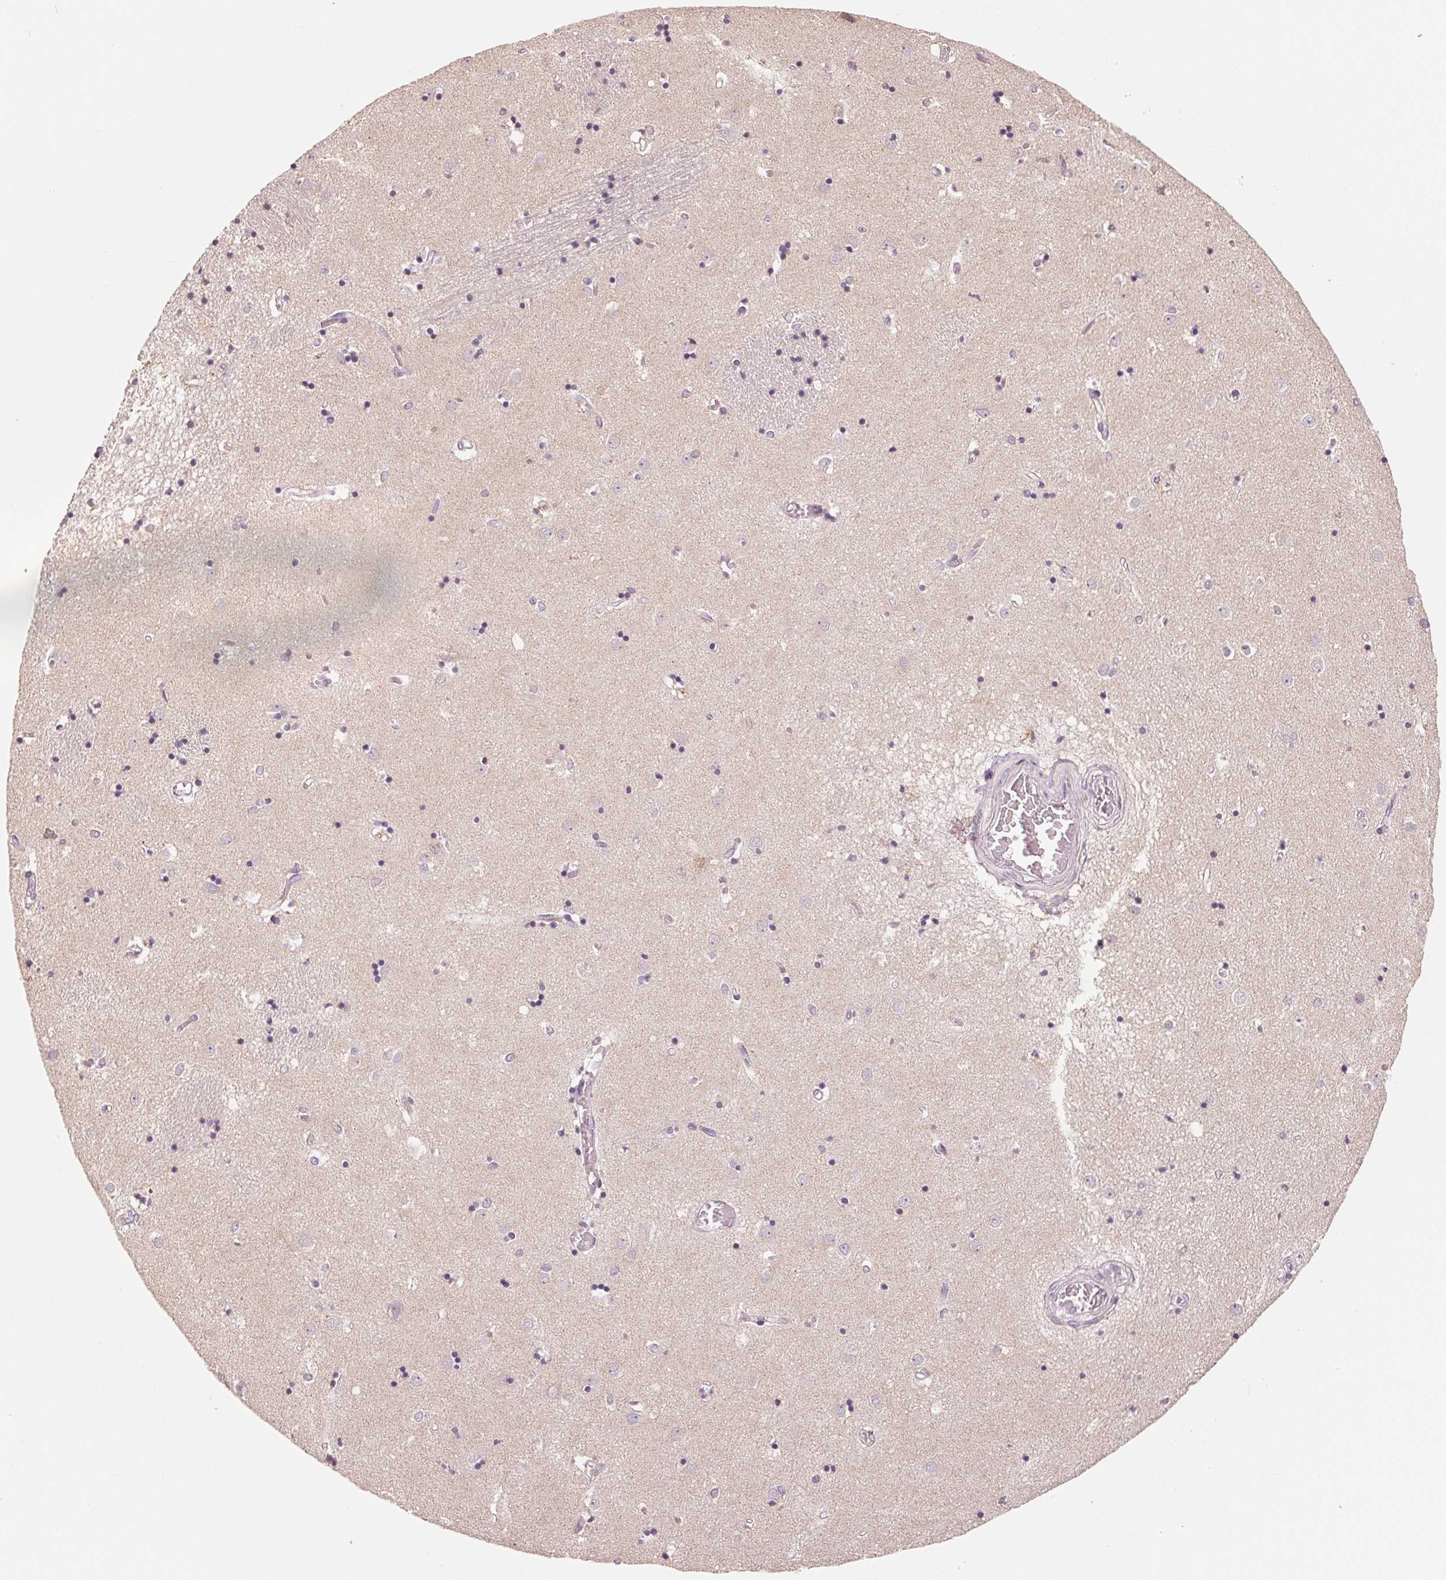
{"staining": {"intensity": "negative", "quantity": "none", "location": "none"}, "tissue": "caudate", "cell_type": "Glial cells", "image_type": "normal", "snomed": [{"axis": "morphology", "description": "Normal tissue, NOS"}, {"axis": "topography", "description": "Lateral ventricle wall"}], "caption": "Caudate stained for a protein using IHC displays no expression glial cells.", "gene": "AQP8", "patient": {"sex": "male", "age": 54}}